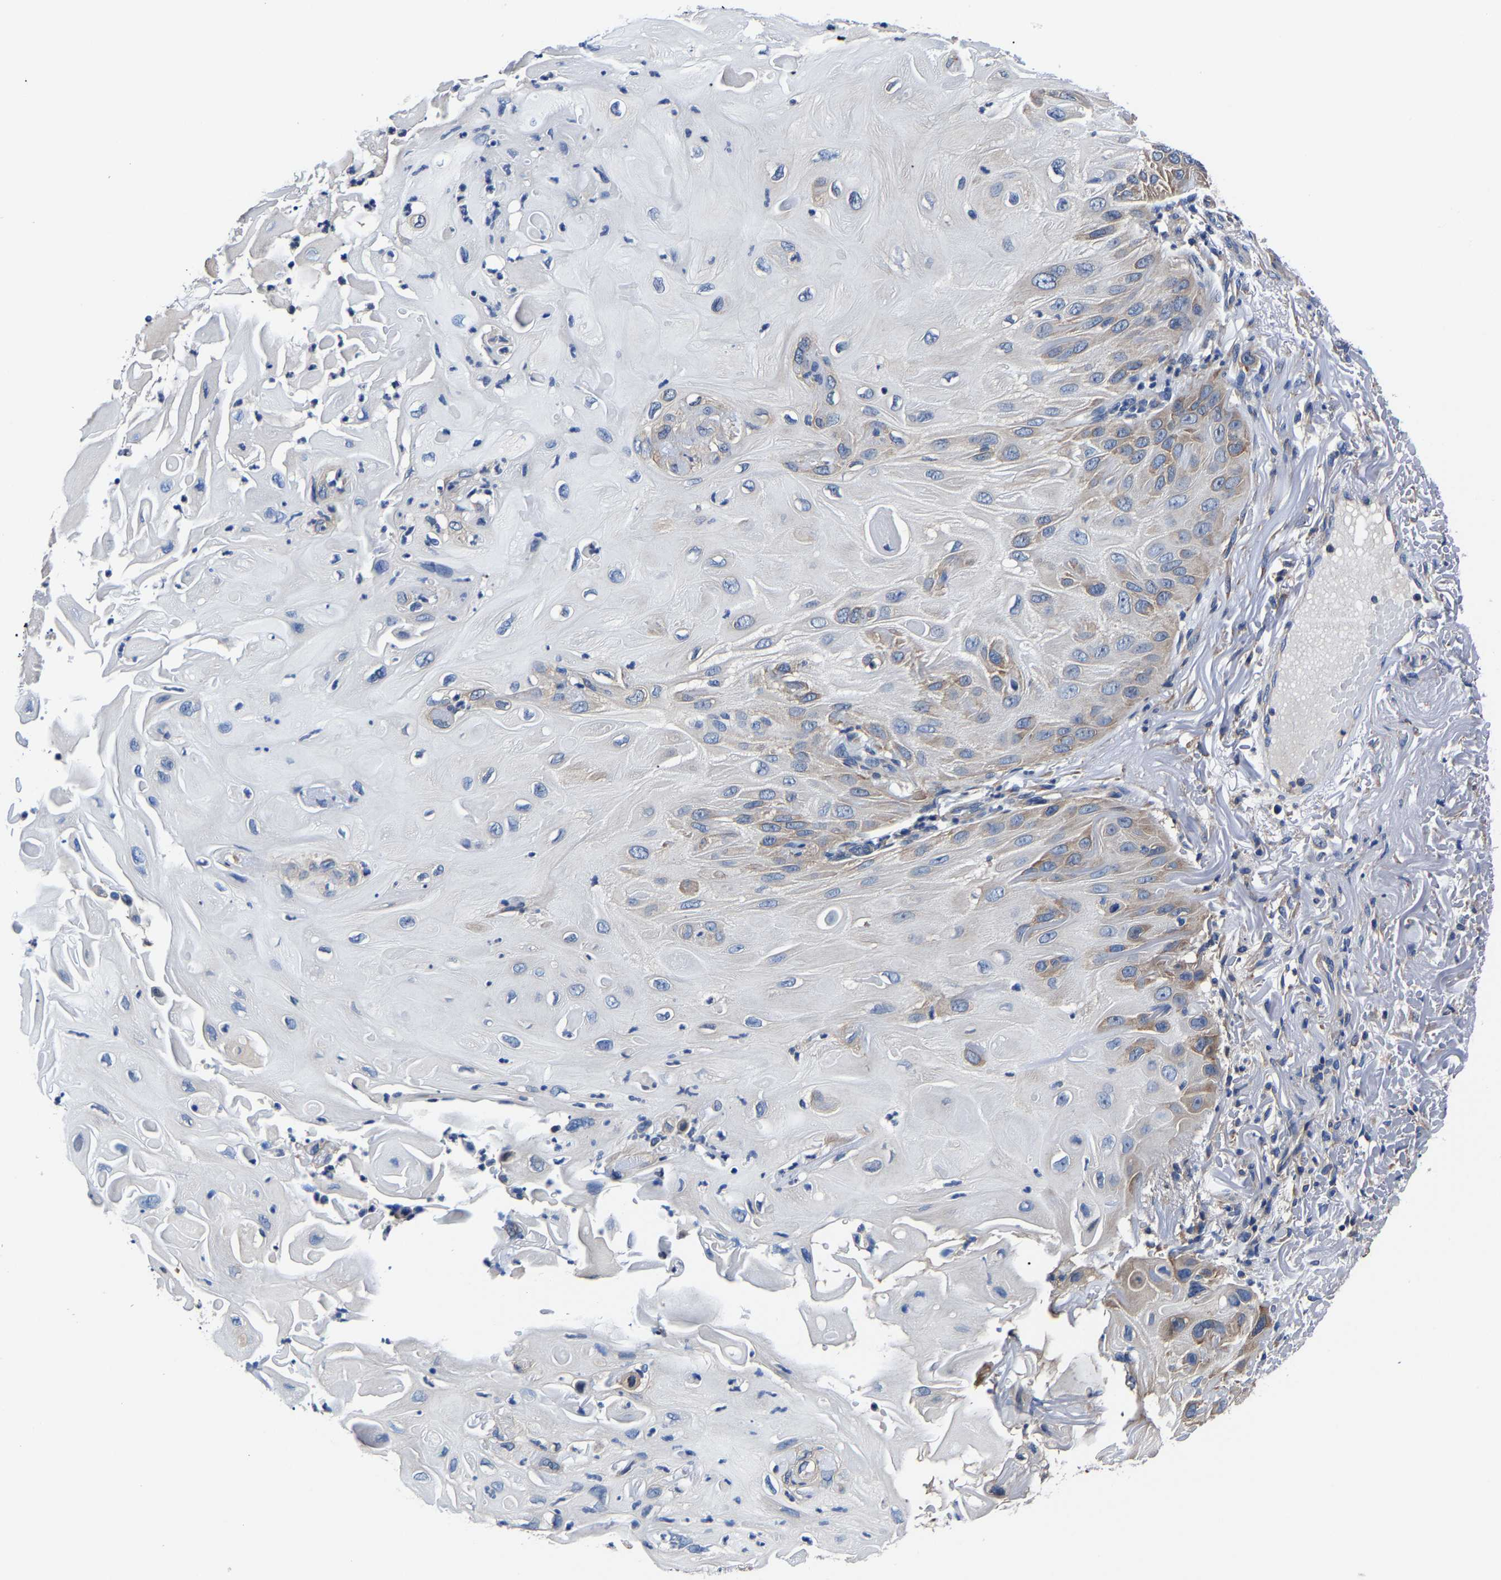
{"staining": {"intensity": "moderate", "quantity": "<25%", "location": "cytoplasmic/membranous"}, "tissue": "skin cancer", "cell_type": "Tumor cells", "image_type": "cancer", "snomed": [{"axis": "morphology", "description": "Squamous cell carcinoma, NOS"}, {"axis": "topography", "description": "Skin"}], "caption": "Protein analysis of squamous cell carcinoma (skin) tissue exhibits moderate cytoplasmic/membranous positivity in approximately <25% of tumor cells.", "gene": "SRPK2", "patient": {"sex": "female", "age": 77}}